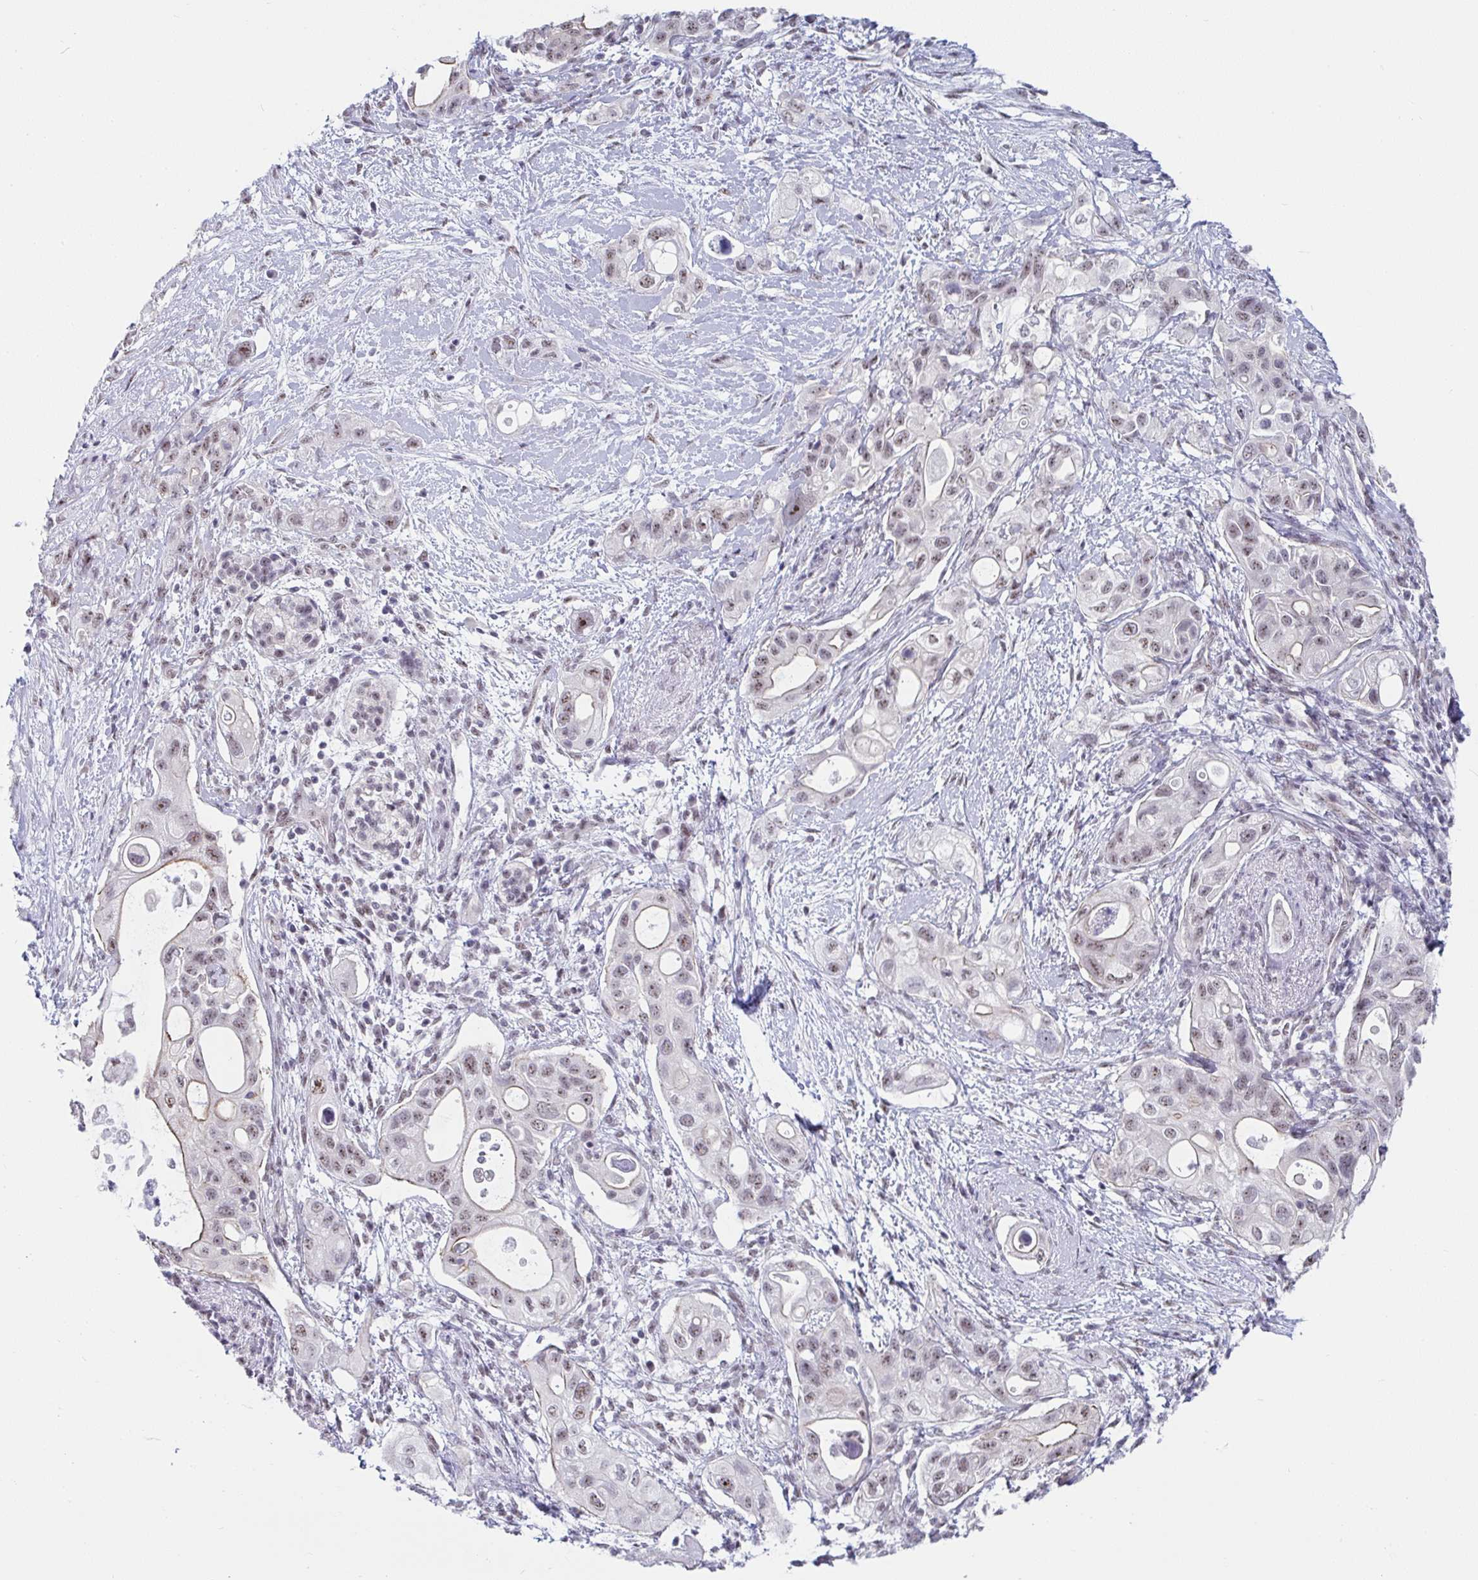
{"staining": {"intensity": "weak", "quantity": "25%-75%", "location": "cytoplasmic/membranous,nuclear"}, "tissue": "pancreatic cancer", "cell_type": "Tumor cells", "image_type": "cancer", "snomed": [{"axis": "morphology", "description": "Adenocarcinoma, NOS"}, {"axis": "topography", "description": "Pancreas"}], "caption": "Immunohistochemical staining of pancreatic cancer reveals low levels of weak cytoplasmic/membranous and nuclear protein positivity in about 25%-75% of tumor cells. (DAB (3,3'-diaminobenzidine) IHC with brightfield microscopy, high magnification).", "gene": "PRR14", "patient": {"sex": "female", "age": 72}}